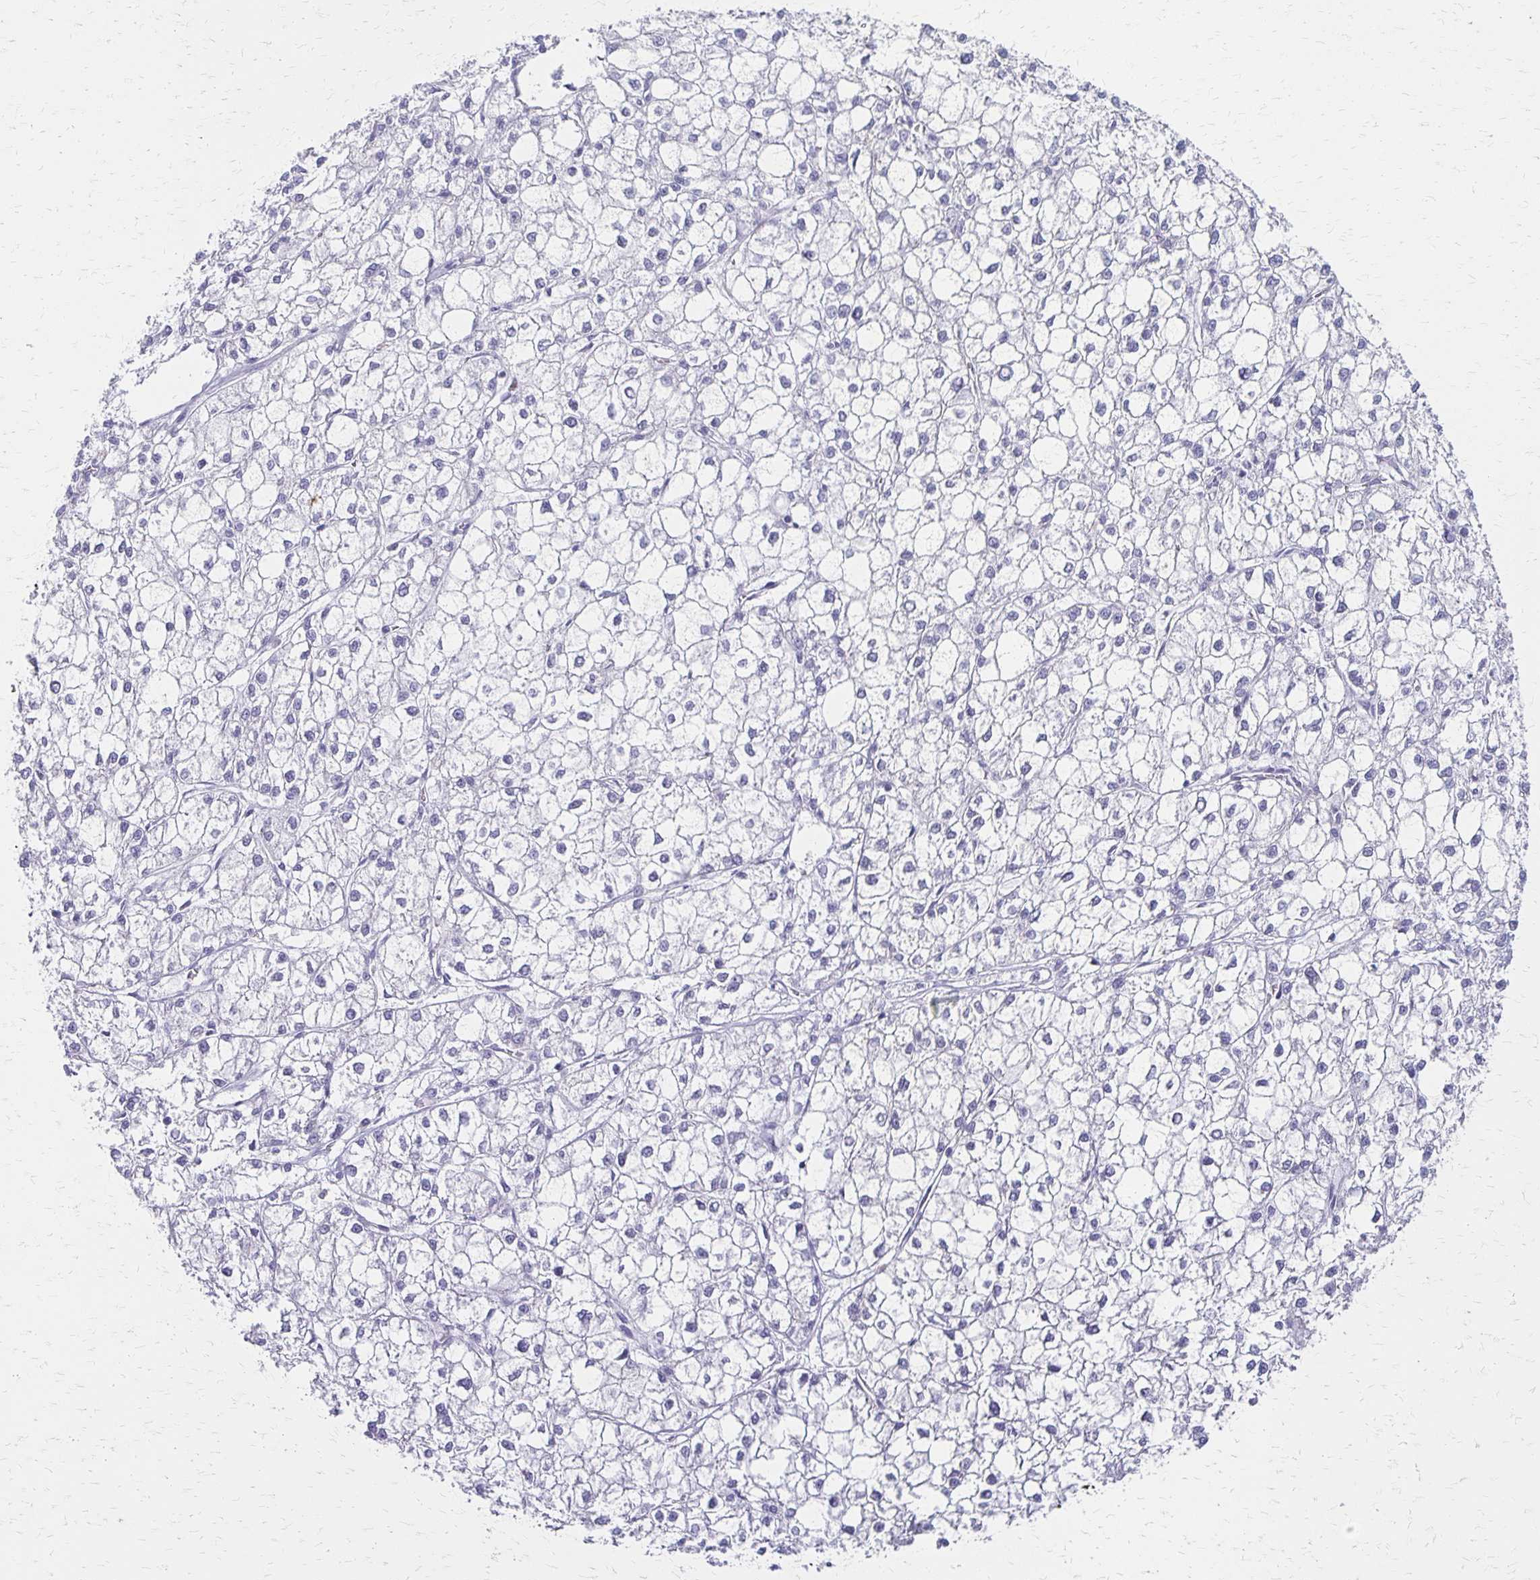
{"staining": {"intensity": "negative", "quantity": "none", "location": "none"}, "tissue": "liver cancer", "cell_type": "Tumor cells", "image_type": "cancer", "snomed": [{"axis": "morphology", "description": "Carcinoma, Hepatocellular, NOS"}, {"axis": "topography", "description": "Liver"}], "caption": "A photomicrograph of human liver cancer is negative for staining in tumor cells.", "gene": "IVL", "patient": {"sex": "female", "age": 43}}